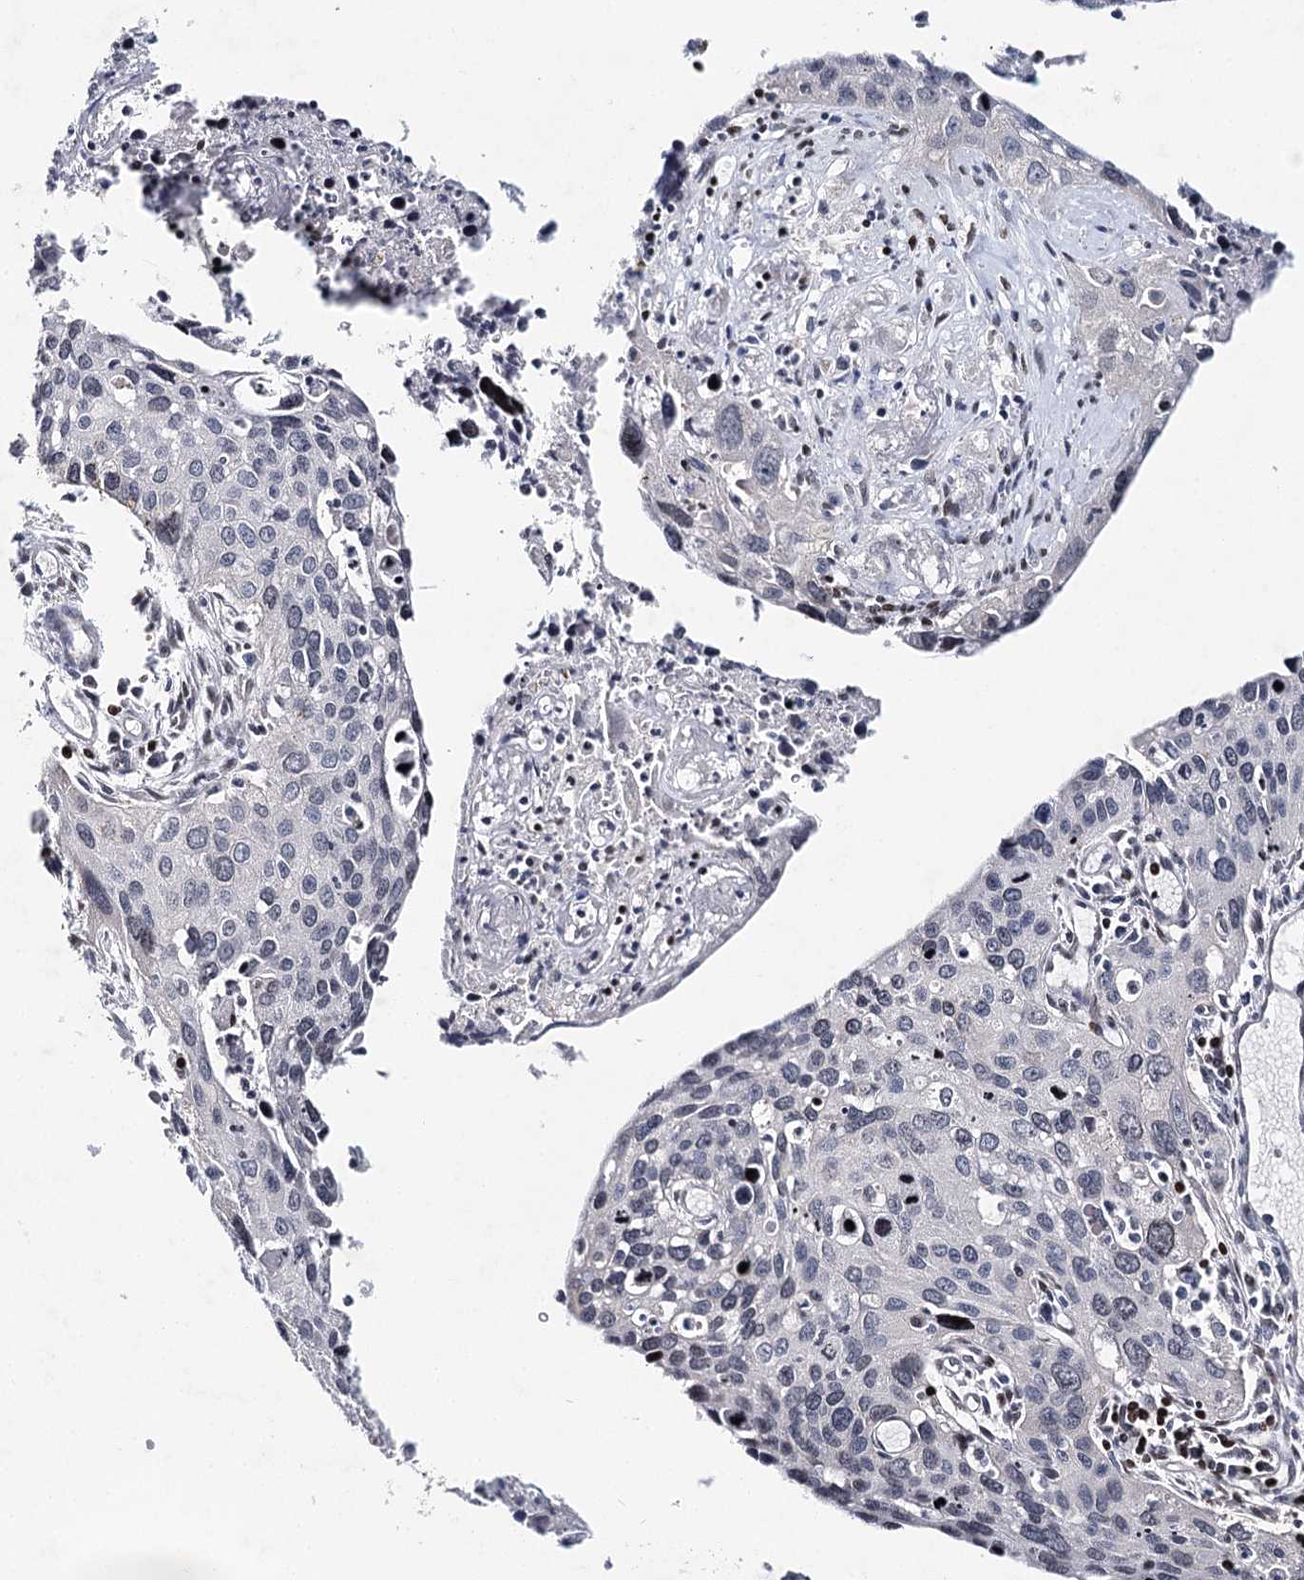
{"staining": {"intensity": "negative", "quantity": "none", "location": "none"}, "tissue": "cervical cancer", "cell_type": "Tumor cells", "image_type": "cancer", "snomed": [{"axis": "morphology", "description": "Squamous cell carcinoma, NOS"}, {"axis": "topography", "description": "Cervix"}], "caption": "Immunohistochemistry (IHC) photomicrograph of human cervical cancer (squamous cell carcinoma) stained for a protein (brown), which reveals no positivity in tumor cells. (DAB (3,3'-diaminobenzidine) IHC with hematoxylin counter stain).", "gene": "FRMD4A", "patient": {"sex": "female", "age": 55}}